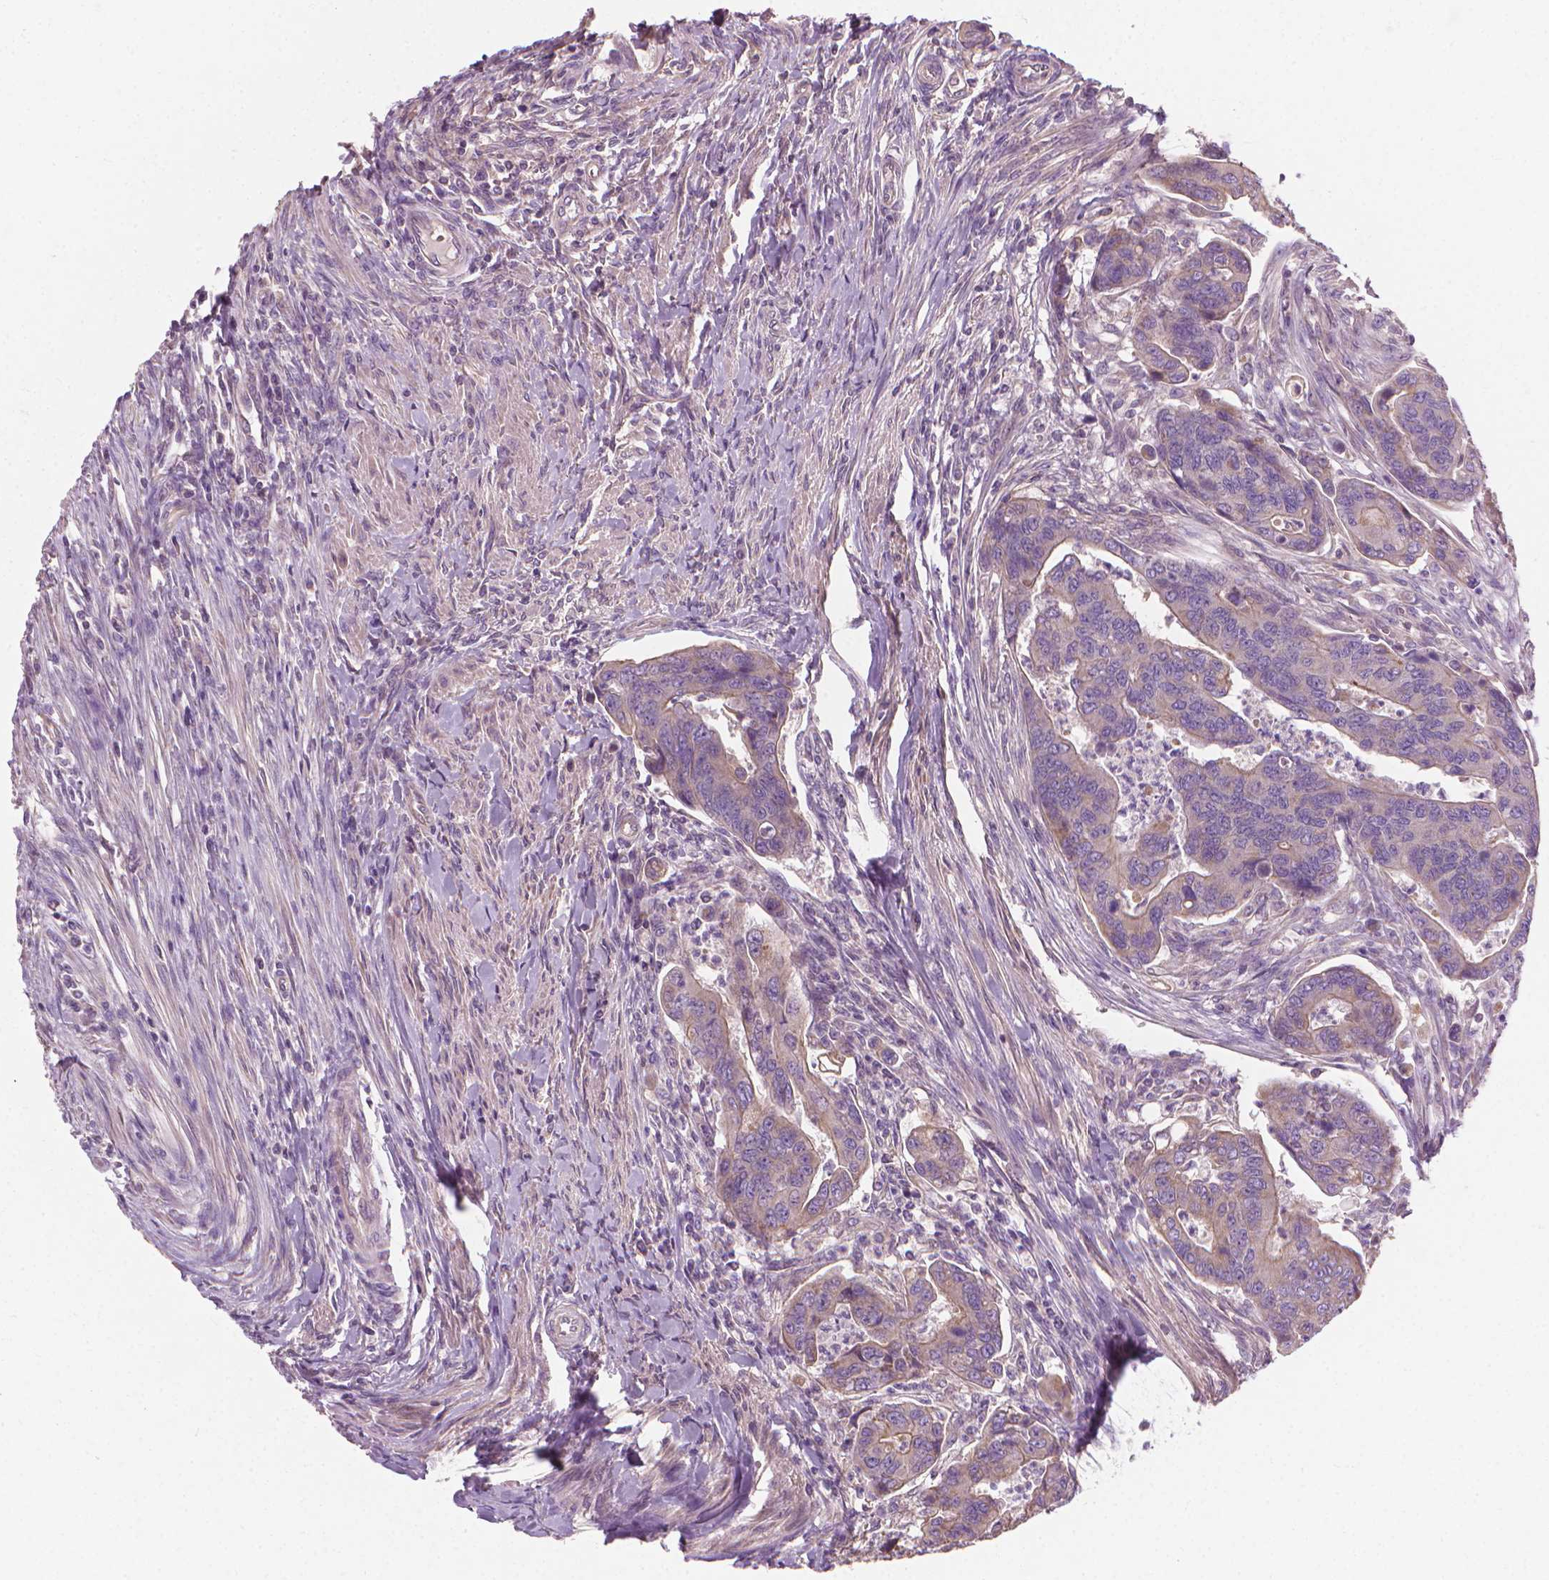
{"staining": {"intensity": "weak", "quantity": "<25%", "location": "cytoplasmic/membranous"}, "tissue": "colorectal cancer", "cell_type": "Tumor cells", "image_type": "cancer", "snomed": [{"axis": "morphology", "description": "Adenocarcinoma, NOS"}, {"axis": "topography", "description": "Colon"}], "caption": "Immunohistochemistry micrograph of neoplastic tissue: colorectal cancer (adenocarcinoma) stained with DAB (3,3'-diaminobenzidine) displays no significant protein positivity in tumor cells. Brightfield microscopy of immunohistochemistry (IHC) stained with DAB (3,3'-diaminobenzidine) (brown) and hematoxylin (blue), captured at high magnification.", "gene": "RIIAD1", "patient": {"sex": "female", "age": 67}}